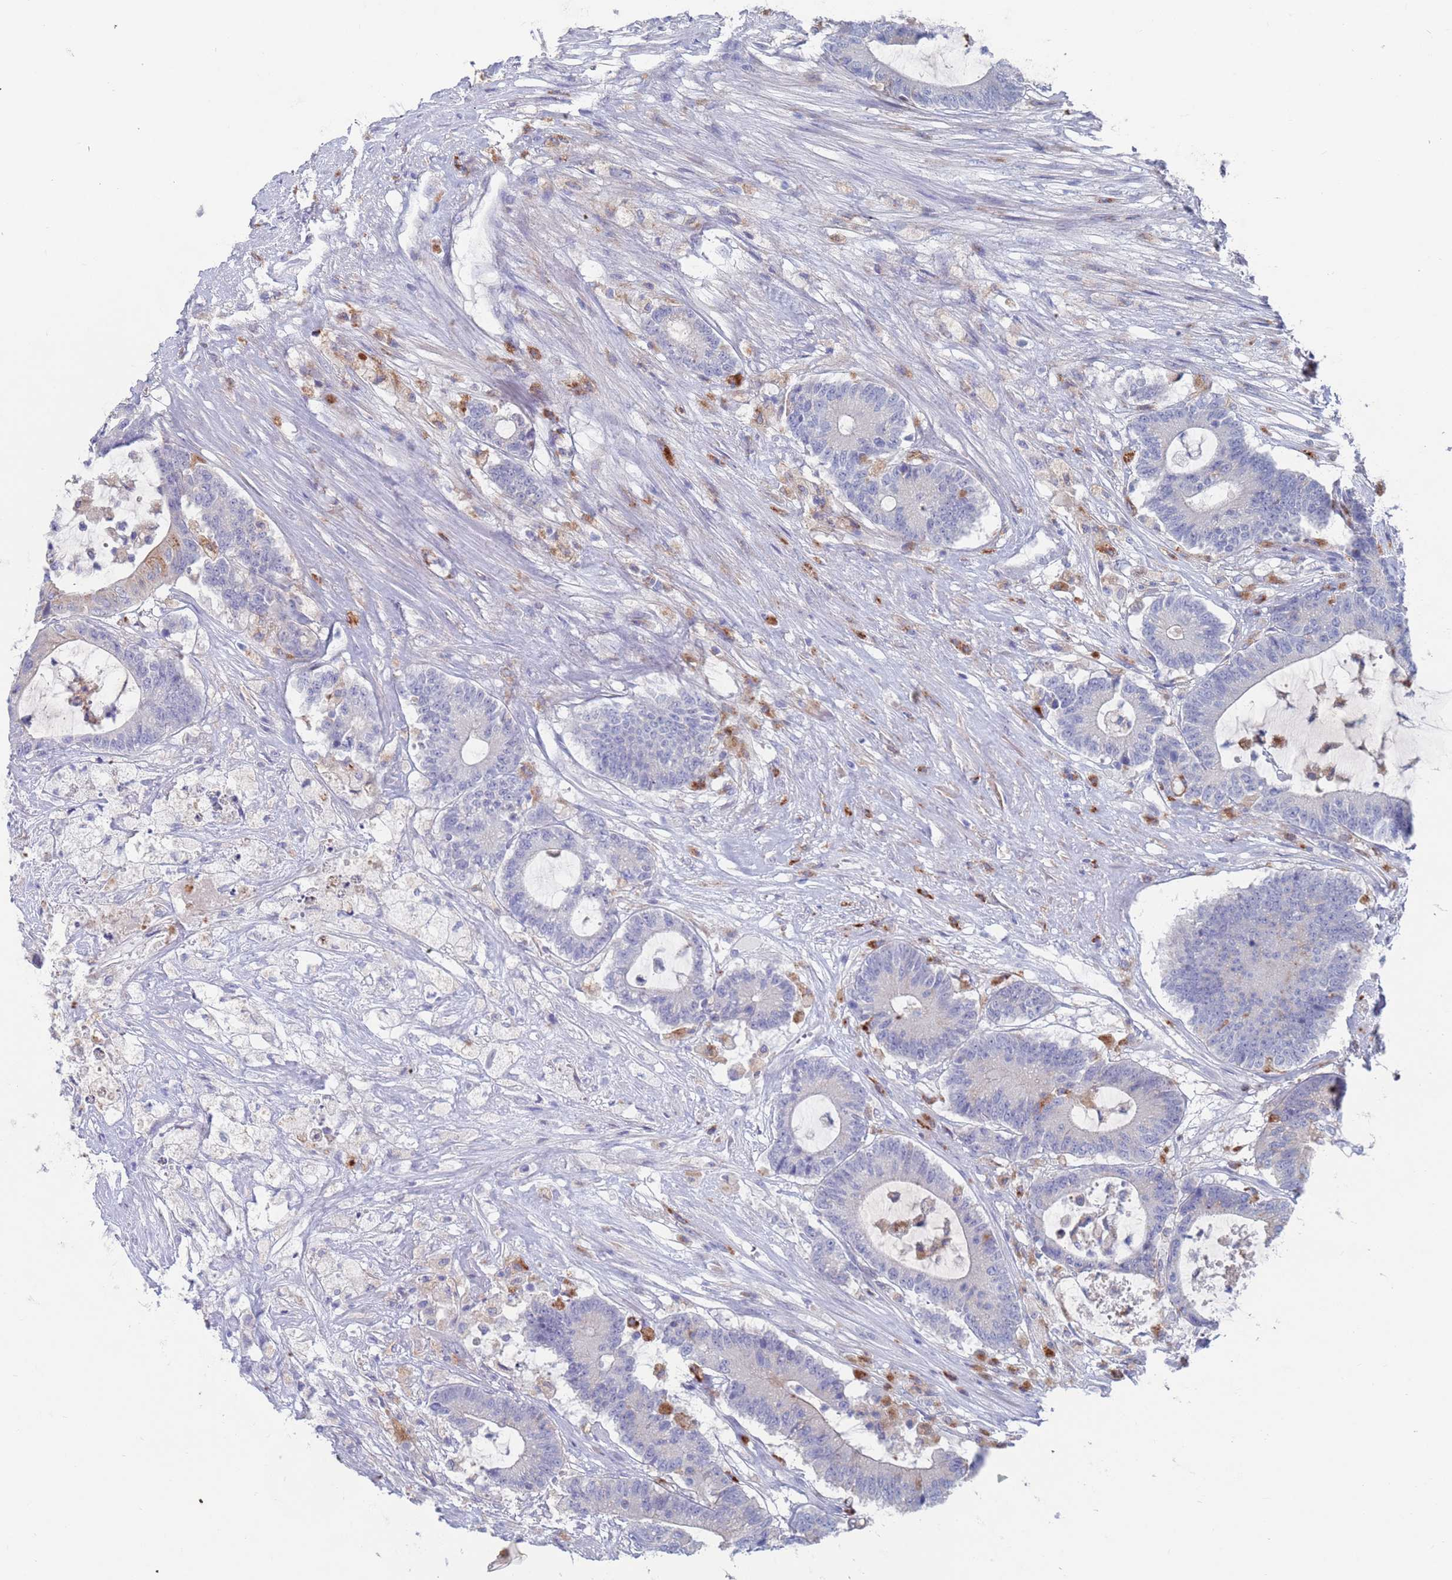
{"staining": {"intensity": "negative", "quantity": "none", "location": "none"}, "tissue": "colorectal cancer", "cell_type": "Tumor cells", "image_type": "cancer", "snomed": [{"axis": "morphology", "description": "Adenocarcinoma, NOS"}, {"axis": "topography", "description": "Colon"}], "caption": "Immunohistochemical staining of colorectal cancer demonstrates no significant staining in tumor cells.", "gene": "FUCA1", "patient": {"sex": "female", "age": 84}}